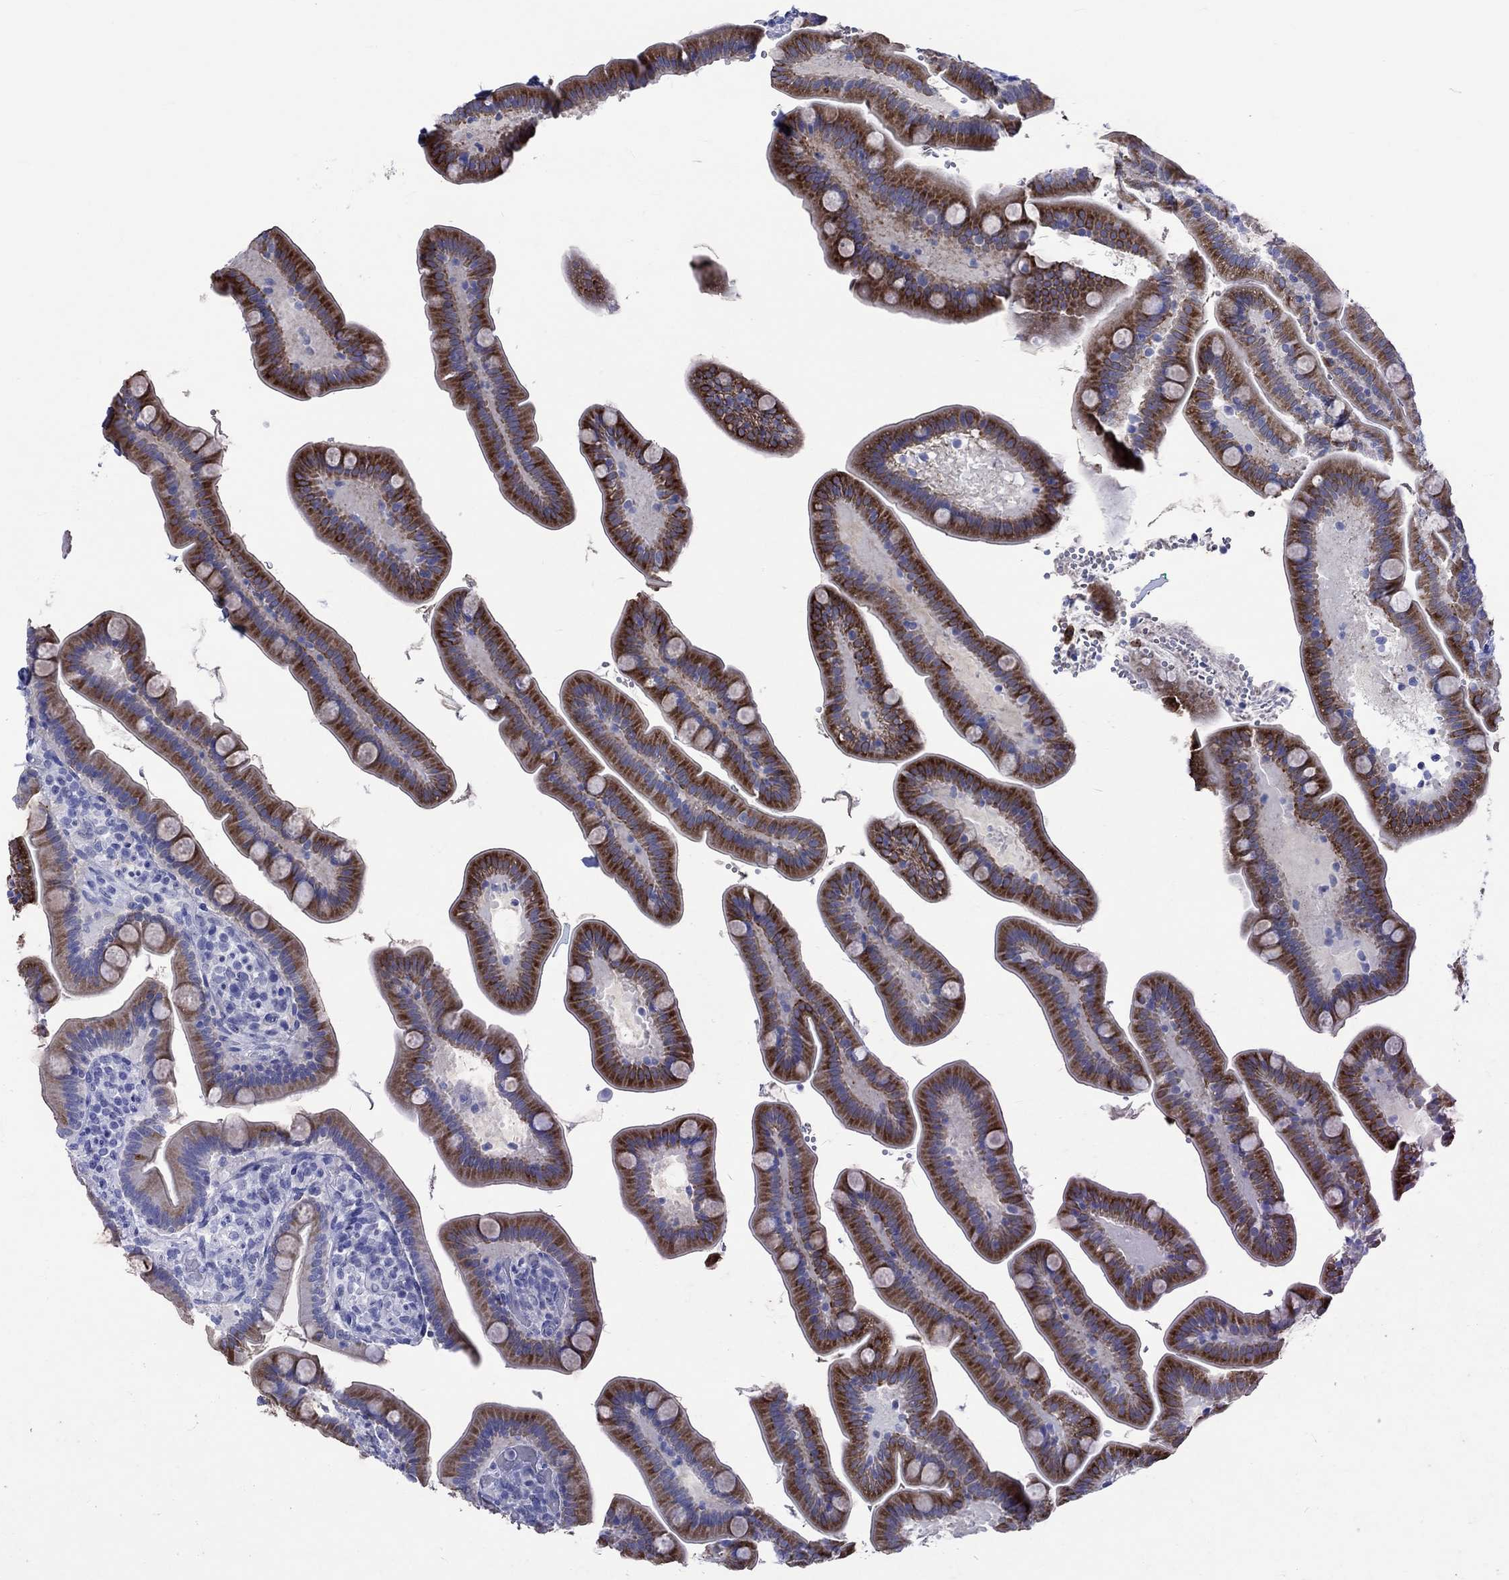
{"staining": {"intensity": "strong", "quantity": "25%-75%", "location": "cytoplasmic/membranous"}, "tissue": "small intestine", "cell_type": "Glandular cells", "image_type": "normal", "snomed": [{"axis": "morphology", "description": "Normal tissue, NOS"}, {"axis": "topography", "description": "Small intestine"}], "caption": "Immunohistochemistry (IHC) photomicrograph of benign small intestine: human small intestine stained using IHC demonstrates high levels of strong protein expression localized specifically in the cytoplasmic/membranous of glandular cells, appearing as a cytoplasmic/membranous brown color.", "gene": "KLHL33", "patient": {"sex": "male", "age": 66}}